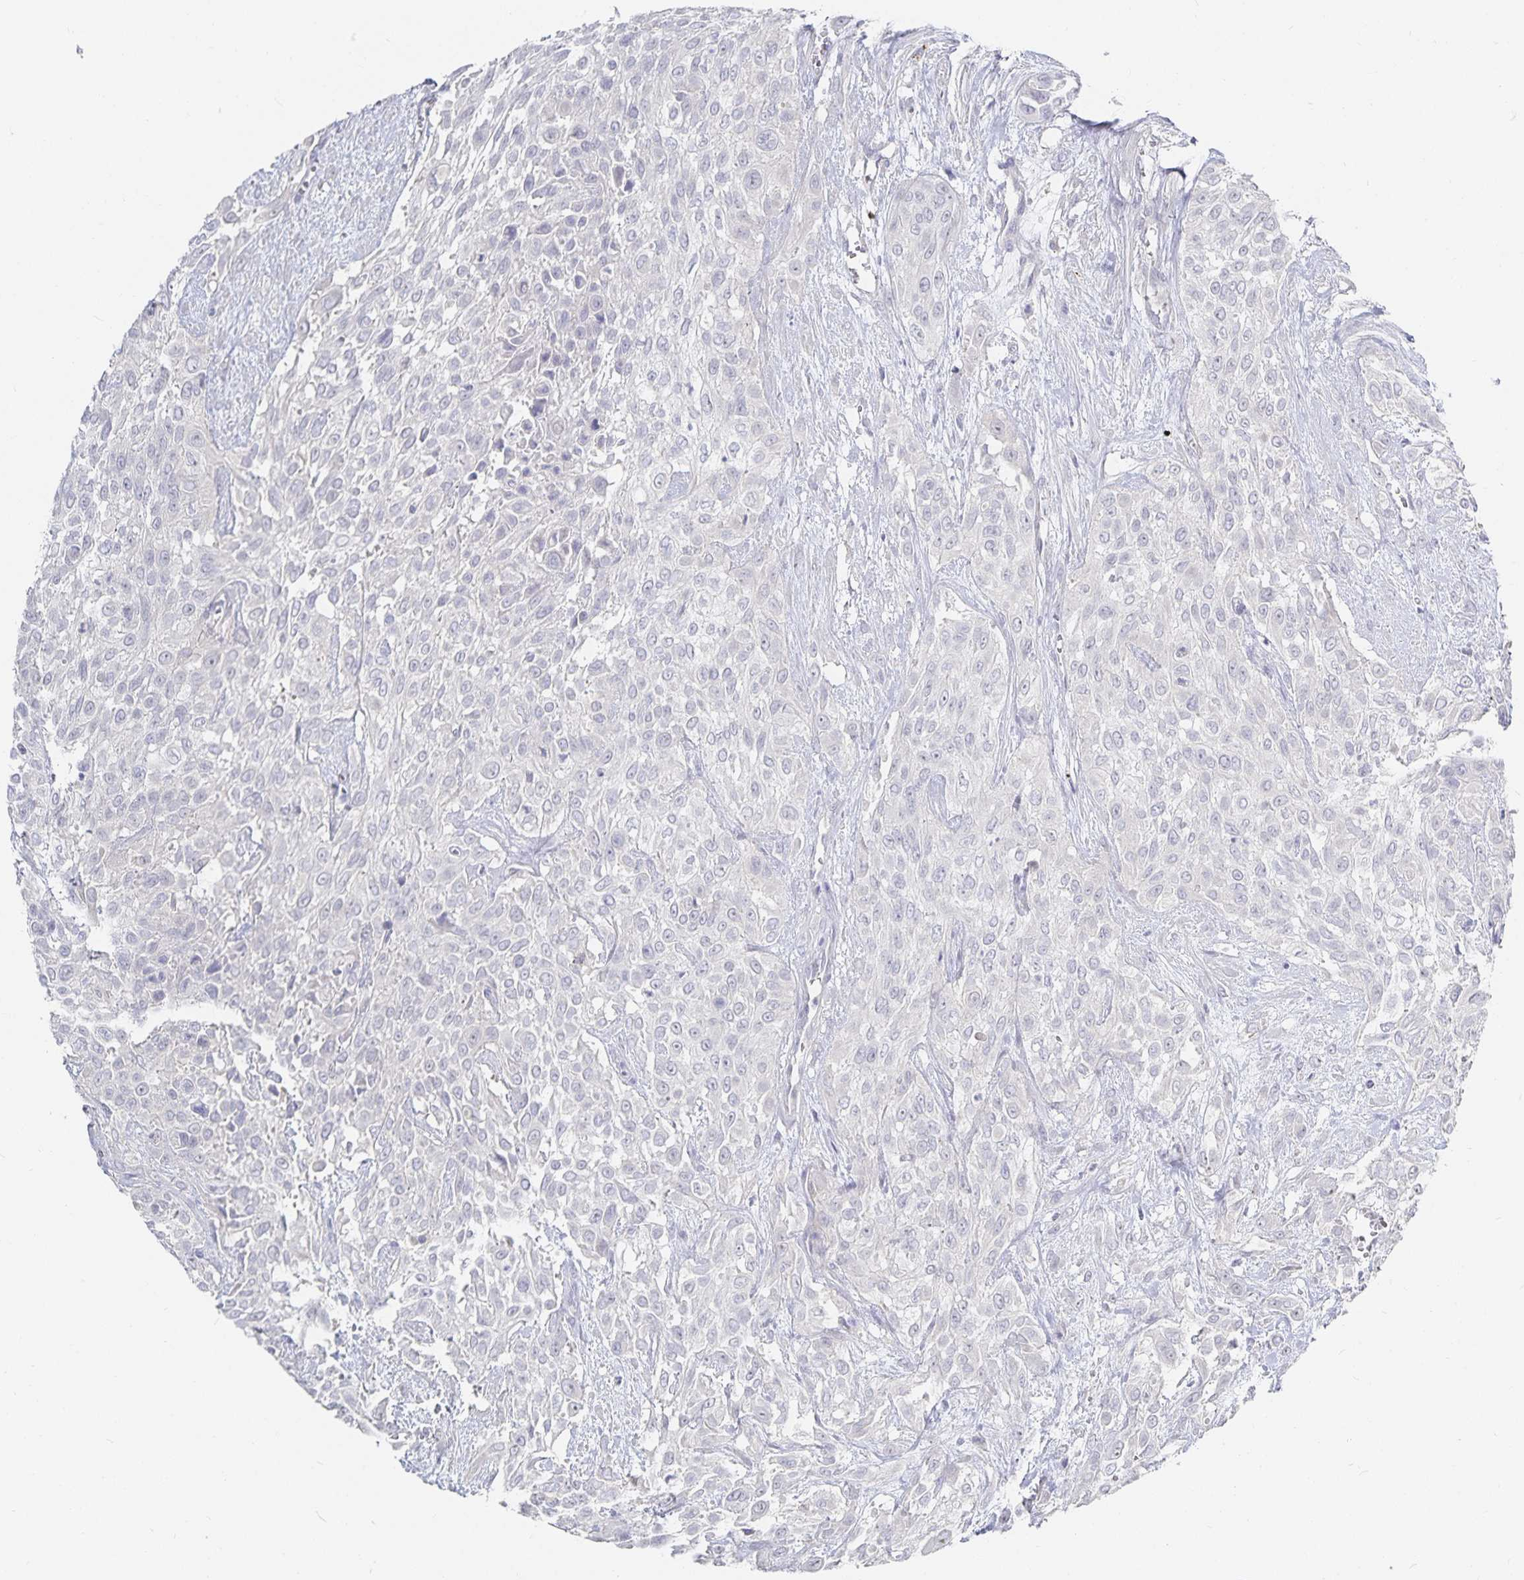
{"staining": {"intensity": "negative", "quantity": "none", "location": "none"}, "tissue": "urothelial cancer", "cell_type": "Tumor cells", "image_type": "cancer", "snomed": [{"axis": "morphology", "description": "Urothelial carcinoma, High grade"}, {"axis": "topography", "description": "Urinary bladder"}], "caption": "DAB immunohistochemical staining of human high-grade urothelial carcinoma exhibits no significant expression in tumor cells.", "gene": "DNAH9", "patient": {"sex": "male", "age": 57}}